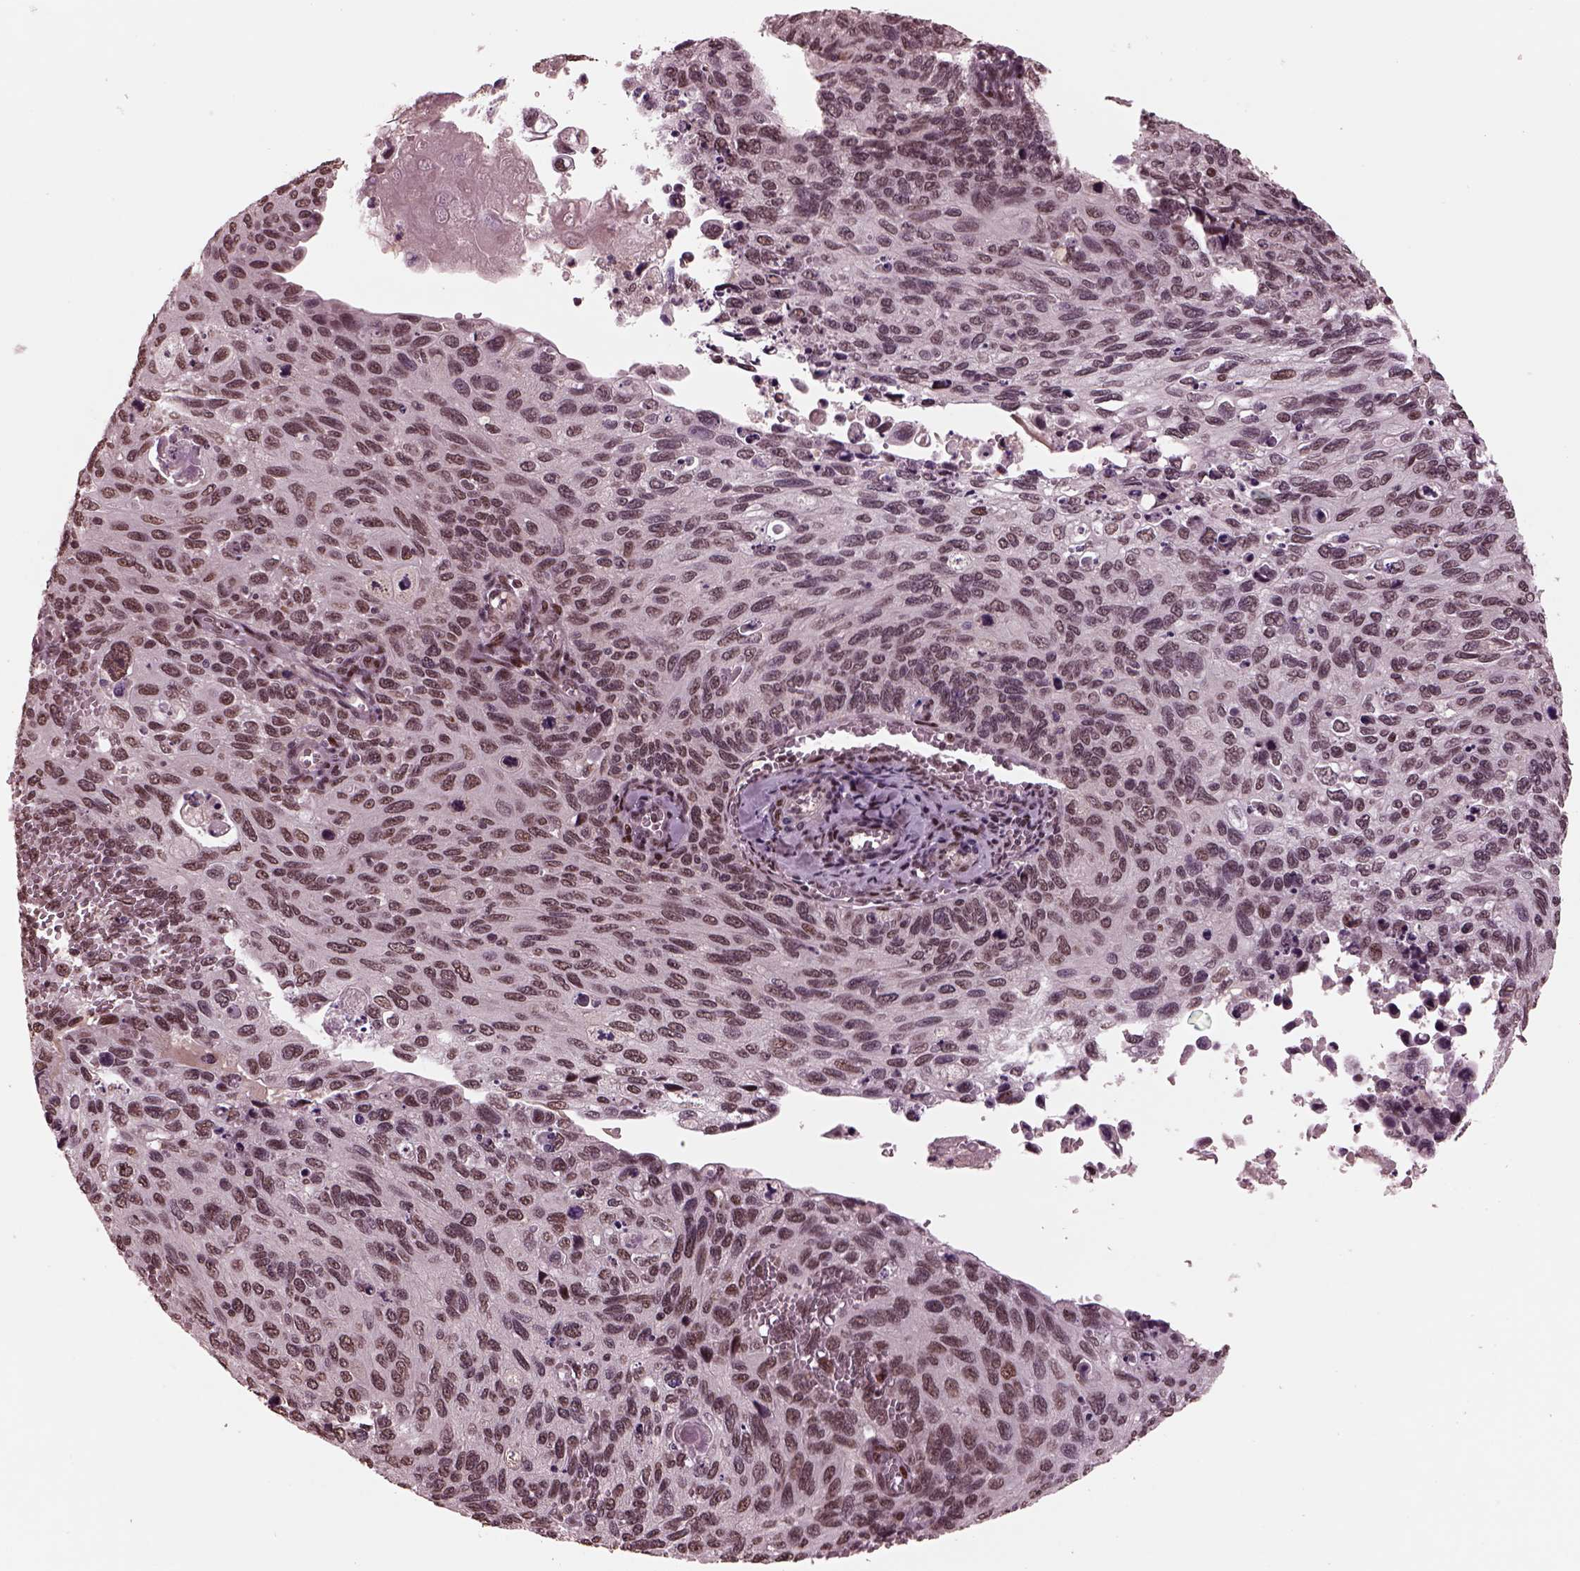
{"staining": {"intensity": "moderate", "quantity": "25%-75%", "location": "nuclear"}, "tissue": "cervical cancer", "cell_type": "Tumor cells", "image_type": "cancer", "snomed": [{"axis": "morphology", "description": "Squamous cell carcinoma, NOS"}, {"axis": "topography", "description": "Cervix"}], "caption": "Immunohistochemical staining of human cervical cancer displays medium levels of moderate nuclear positivity in approximately 25%-75% of tumor cells.", "gene": "NAP1L5", "patient": {"sex": "female", "age": 70}}